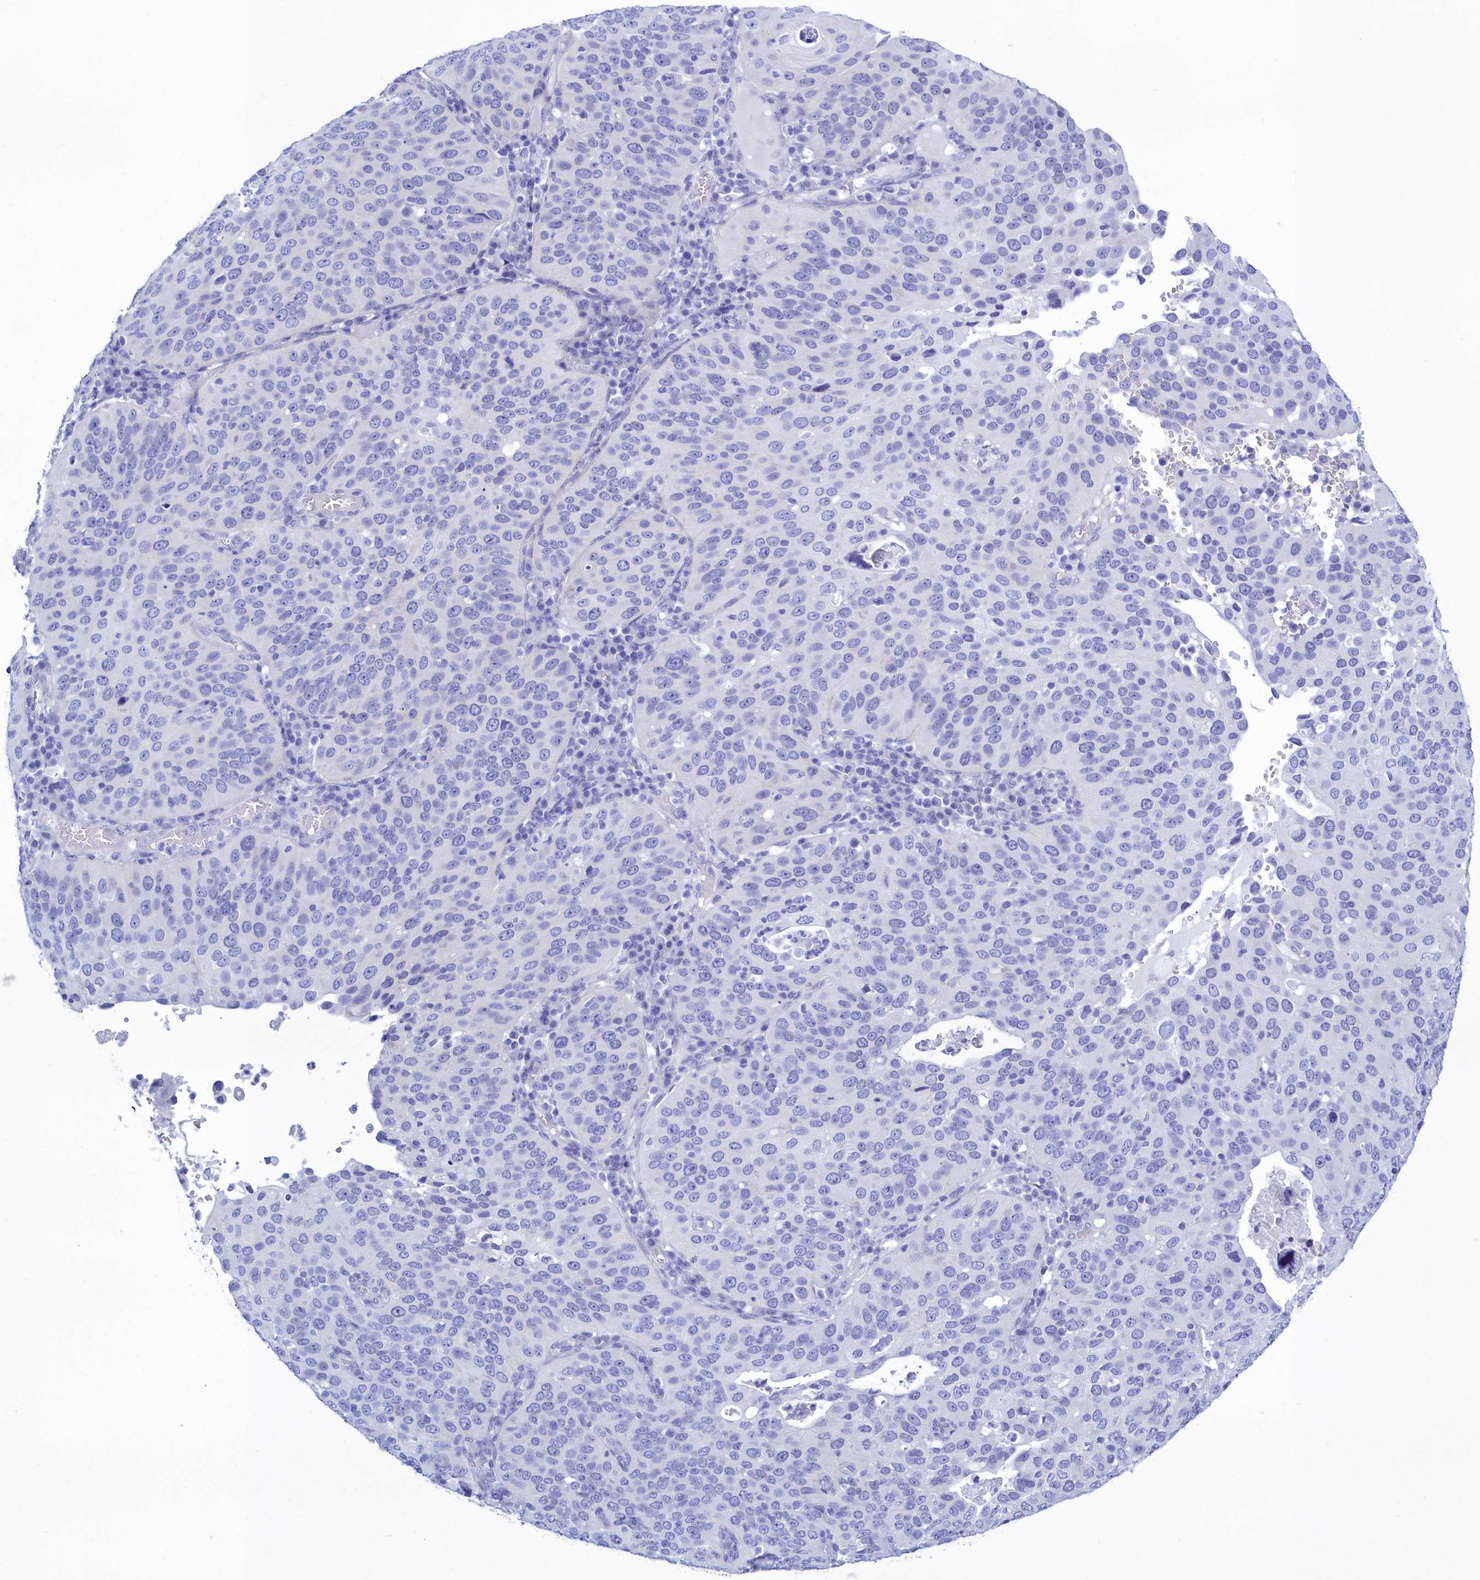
{"staining": {"intensity": "negative", "quantity": "none", "location": "none"}, "tissue": "cervical cancer", "cell_type": "Tumor cells", "image_type": "cancer", "snomed": [{"axis": "morphology", "description": "Squamous cell carcinoma, NOS"}, {"axis": "topography", "description": "Cervix"}], "caption": "Tumor cells are negative for protein expression in human squamous cell carcinoma (cervical). (DAB IHC, high magnification).", "gene": "TMEM97", "patient": {"sex": "female", "age": 36}}